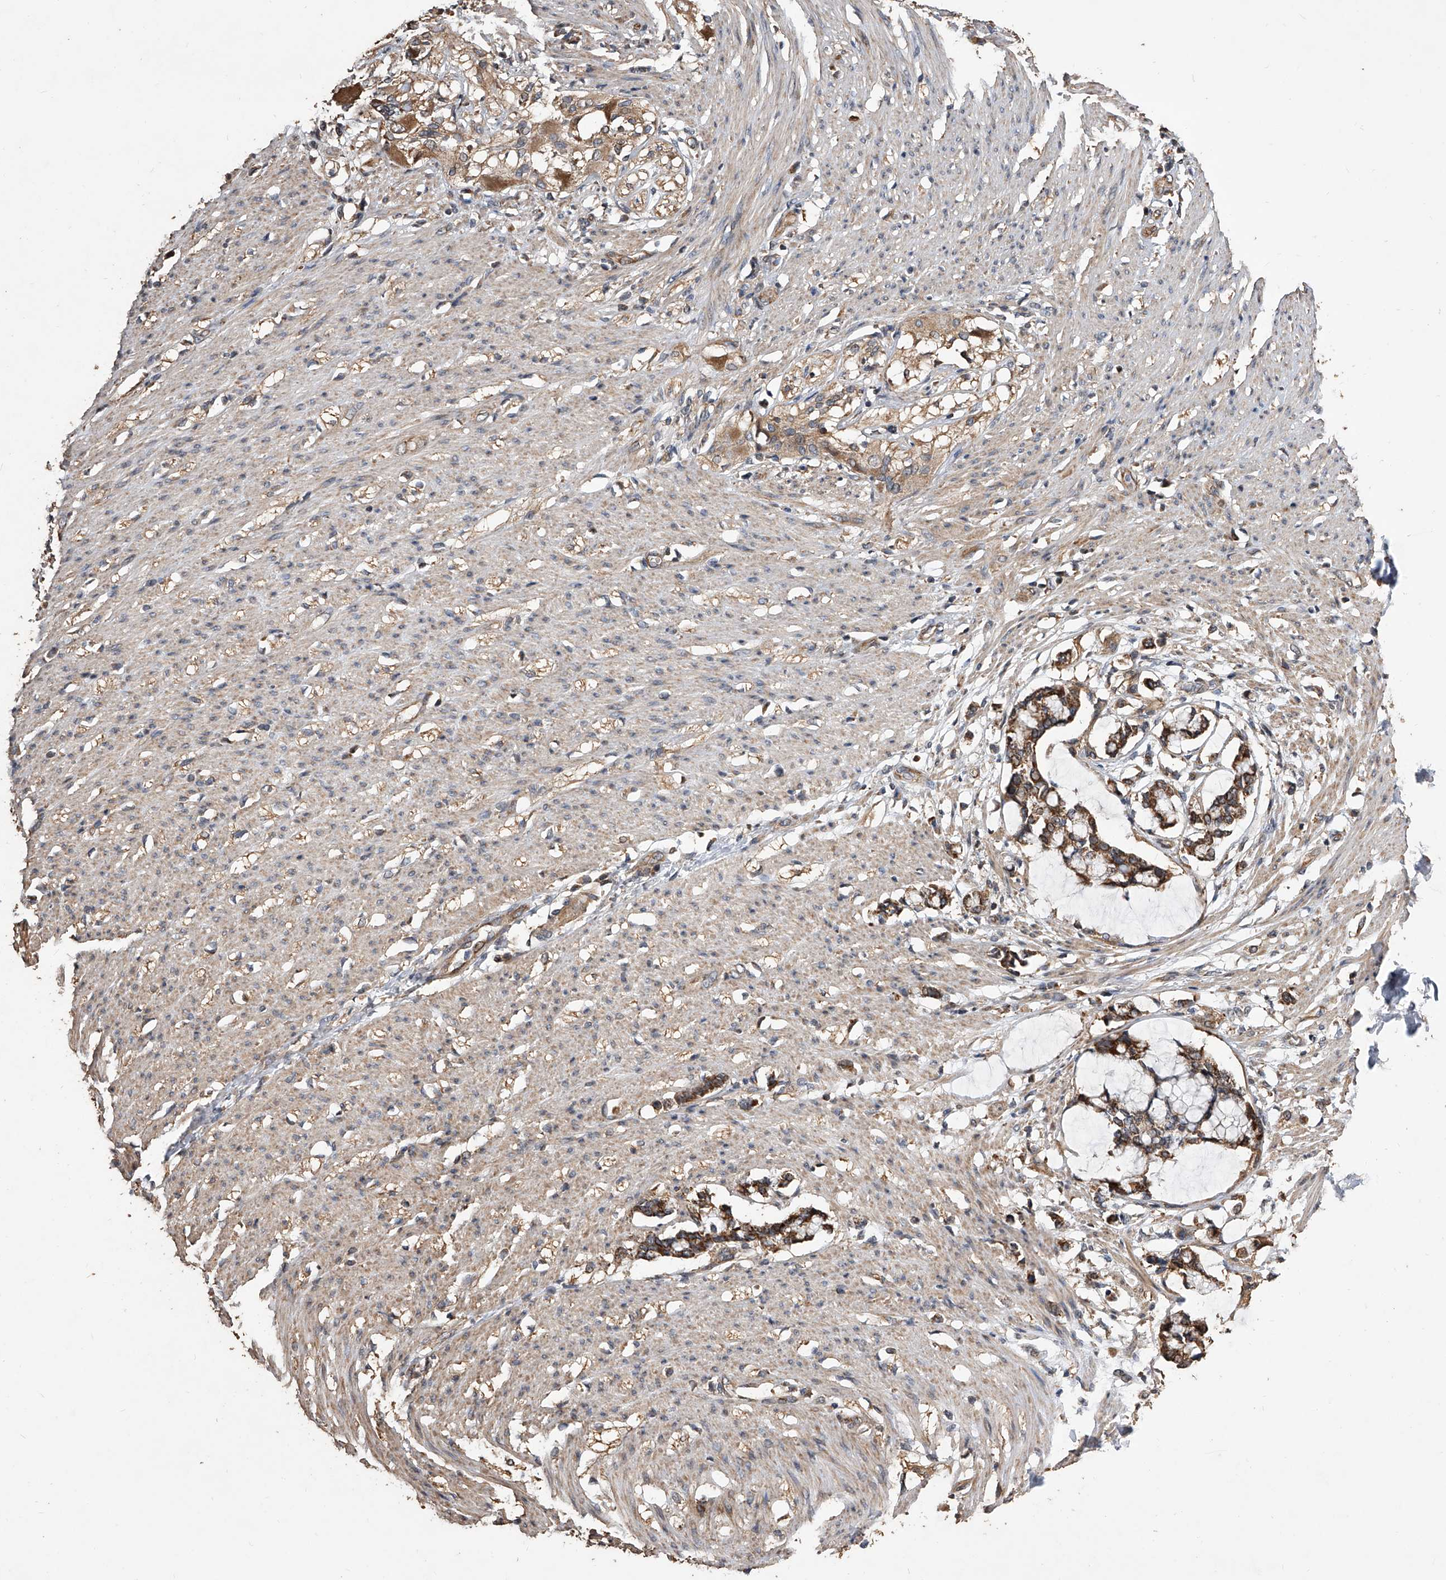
{"staining": {"intensity": "moderate", "quantity": "<25%", "location": "cytoplasmic/membranous"}, "tissue": "smooth muscle", "cell_type": "Smooth muscle cells", "image_type": "normal", "snomed": [{"axis": "morphology", "description": "Normal tissue, NOS"}, {"axis": "morphology", "description": "Adenocarcinoma, NOS"}, {"axis": "topography", "description": "Colon"}, {"axis": "topography", "description": "Peripheral nerve tissue"}], "caption": "Immunohistochemical staining of normal smooth muscle displays moderate cytoplasmic/membranous protein staining in approximately <25% of smooth muscle cells. The protein is shown in brown color, while the nuclei are stained blue.", "gene": "LTV1", "patient": {"sex": "male", "age": 14}}